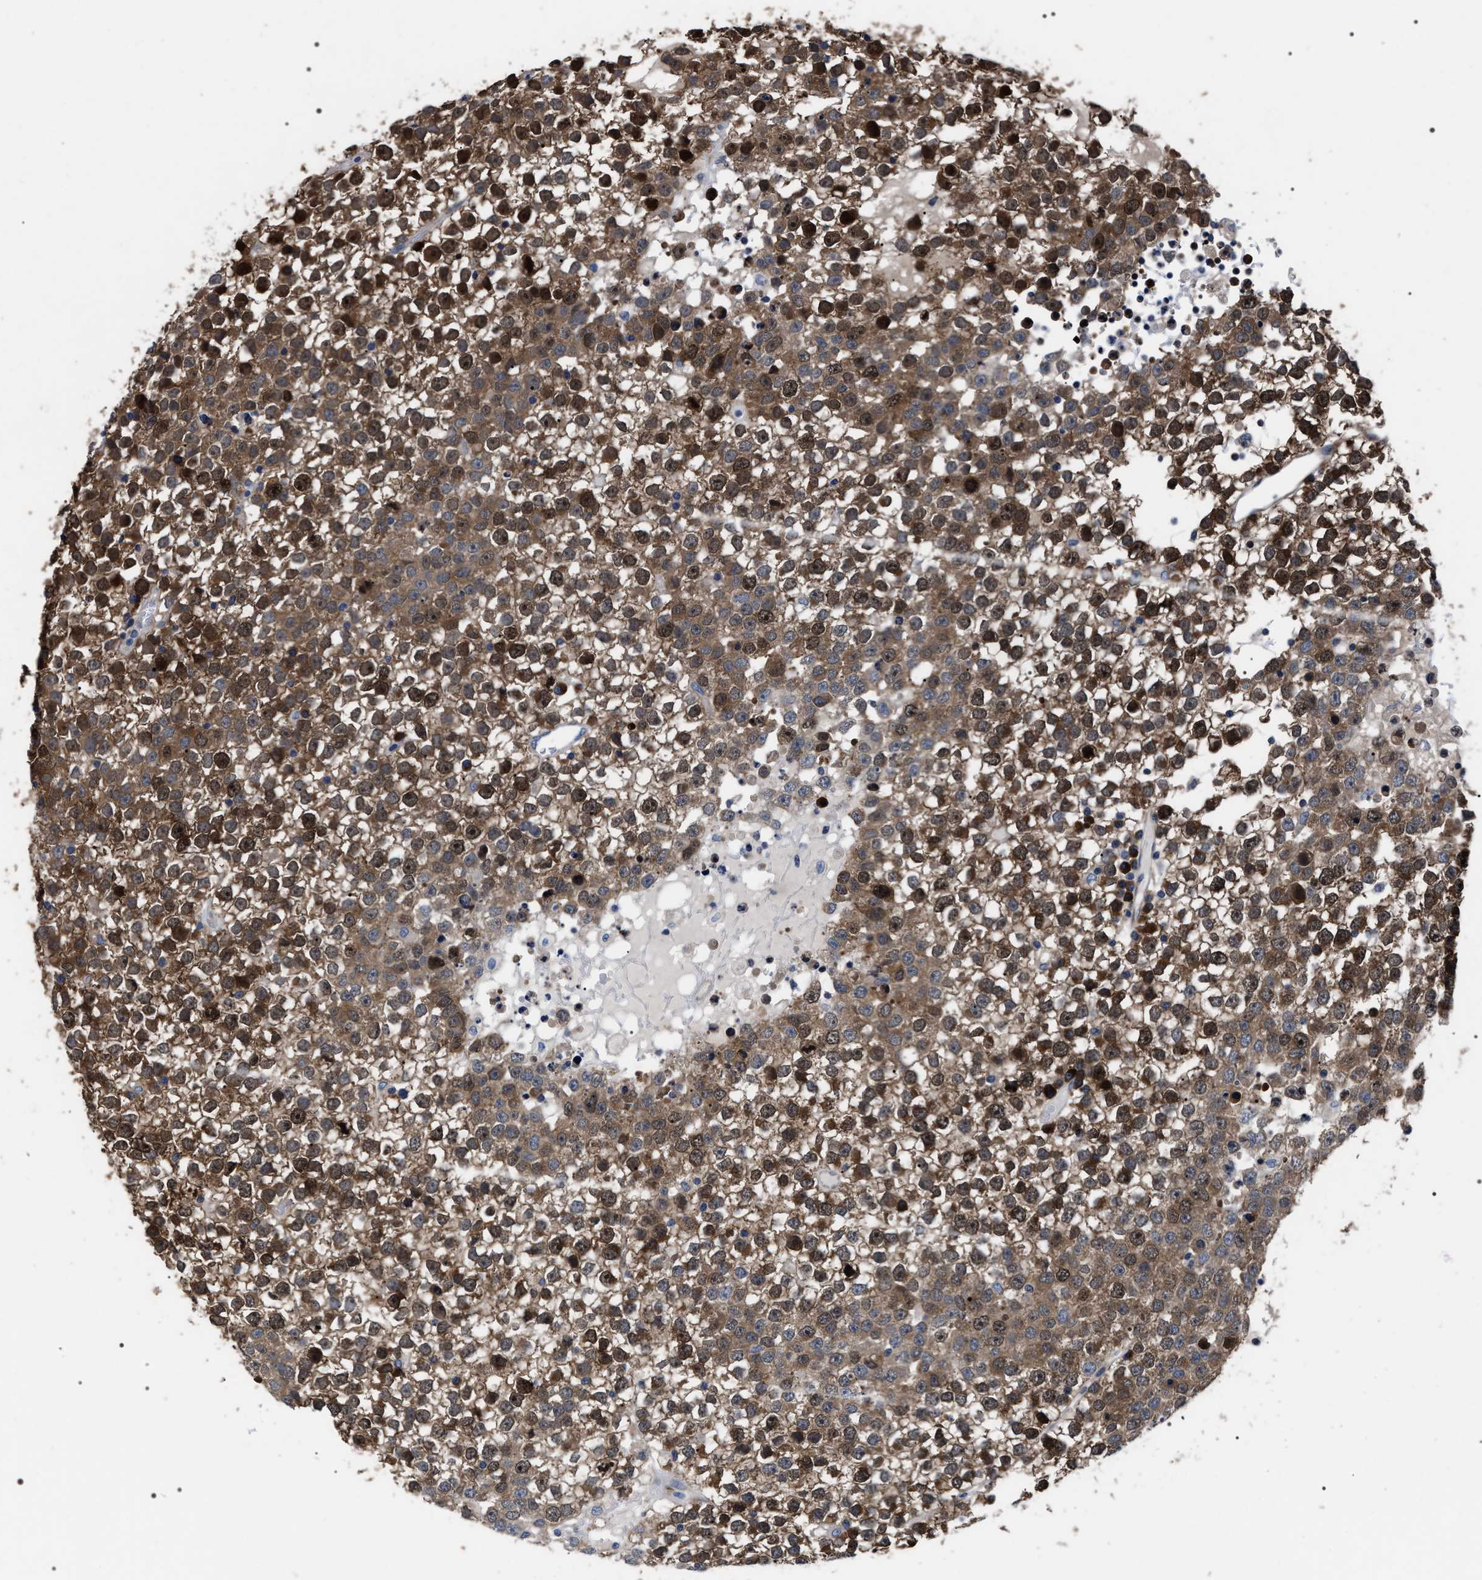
{"staining": {"intensity": "strong", "quantity": ">75%", "location": "cytoplasmic/membranous,nuclear"}, "tissue": "testis cancer", "cell_type": "Tumor cells", "image_type": "cancer", "snomed": [{"axis": "morphology", "description": "Seminoma, NOS"}, {"axis": "topography", "description": "Testis"}], "caption": "Protein staining of seminoma (testis) tissue reveals strong cytoplasmic/membranous and nuclear positivity in about >75% of tumor cells. (IHC, brightfield microscopy, high magnification).", "gene": "MIS18A", "patient": {"sex": "male", "age": 65}}